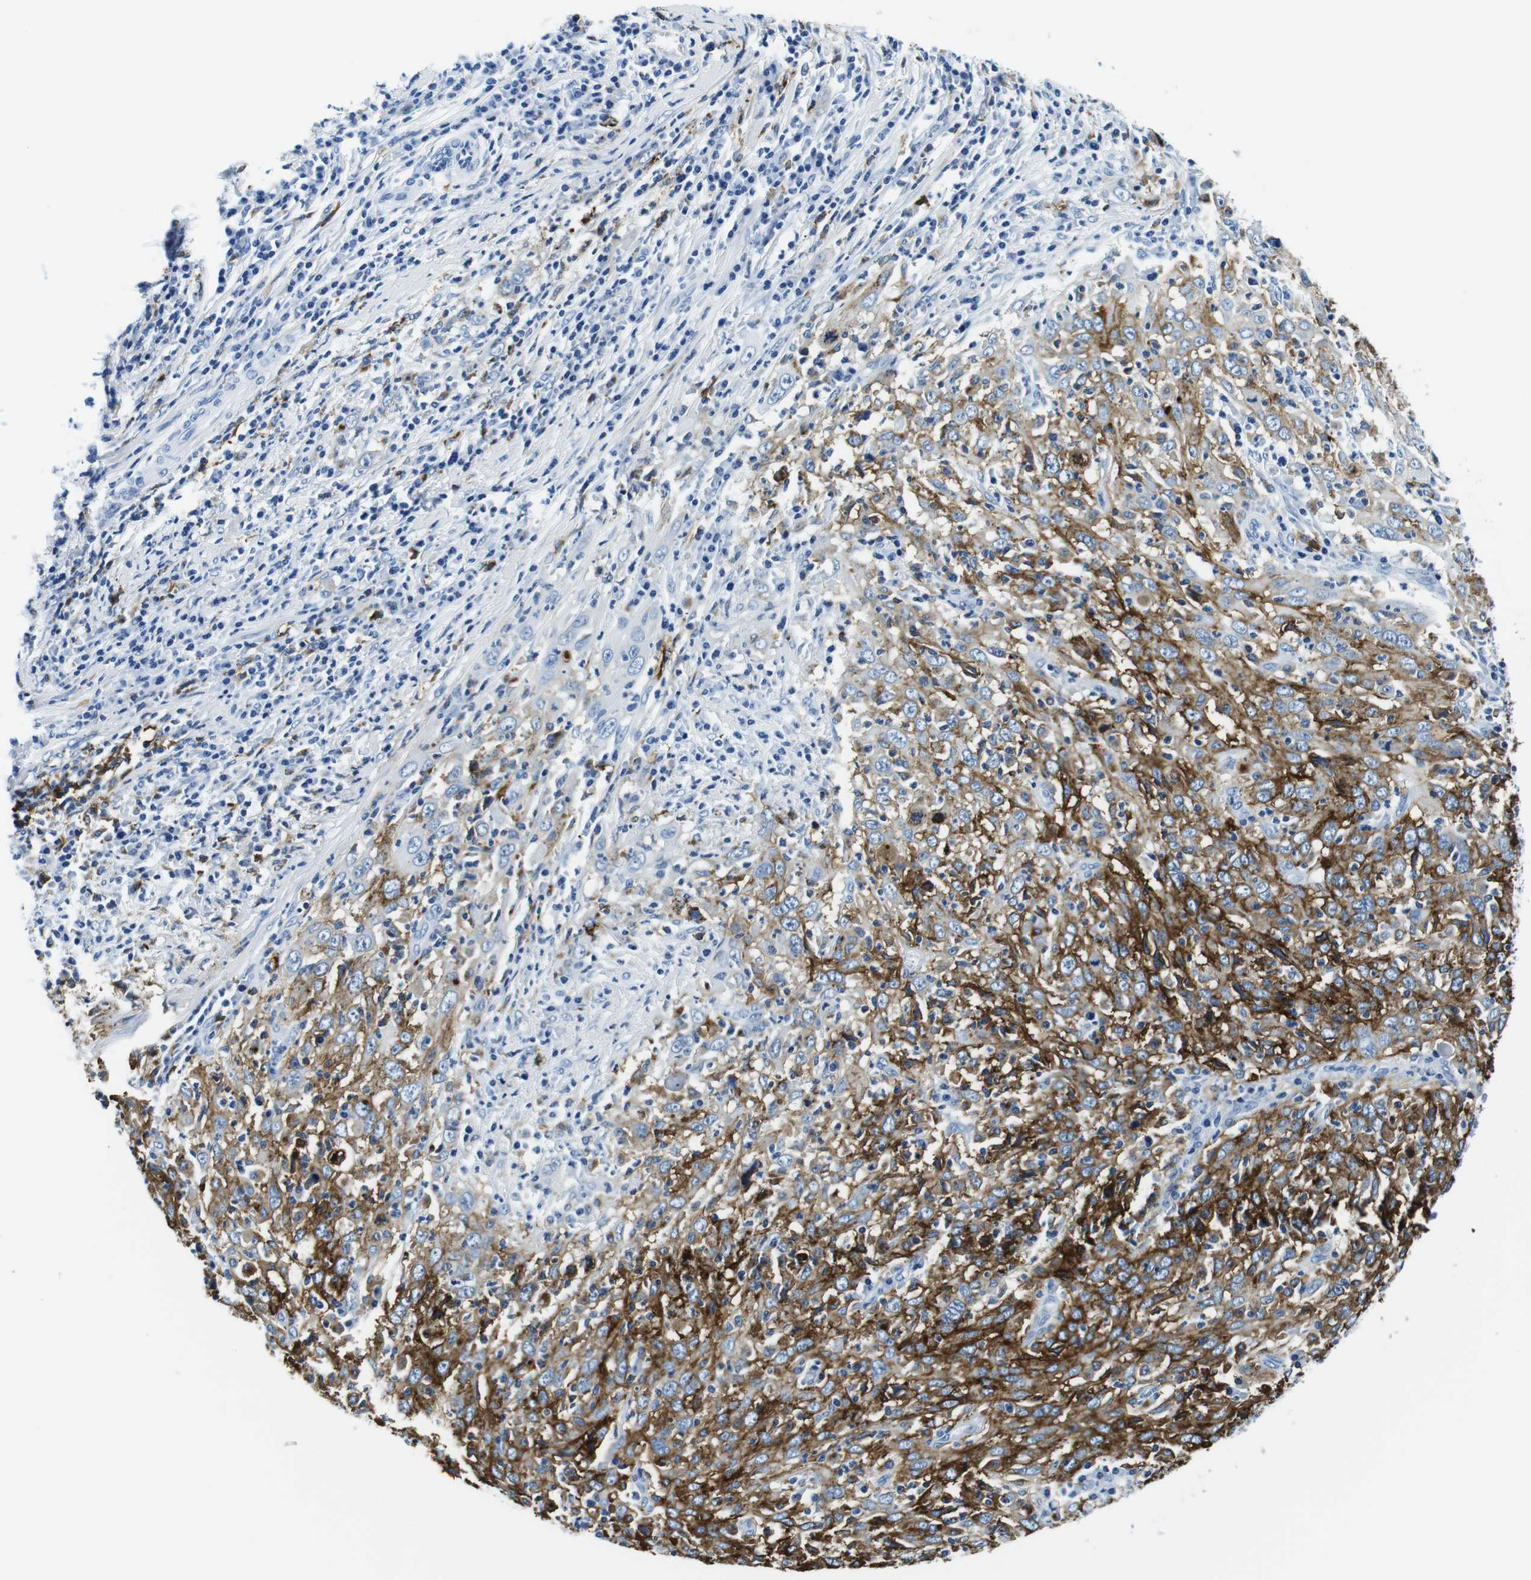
{"staining": {"intensity": "strong", "quantity": "25%-75%", "location": "cytoplasmic/membranous"}, "tissue": "cervical cancer", "cell_type": "Tumor cells", "image_type": "cancer", "snomed": [{"axis": "morphology", "description": "Squamous cell carcinoma, NOS"}, {"axis": "topography", "description": "Cervix"}], "caption": "Immunohistochemical staining of cervical cancer (squamous cell carcinoma) reveals high levels of strong cytoplasmic/membranous expression in about 25%-75% of tumor cells.", "gene": "HLA-DRB1", "patient": {"sex": "female", "age": 46}}